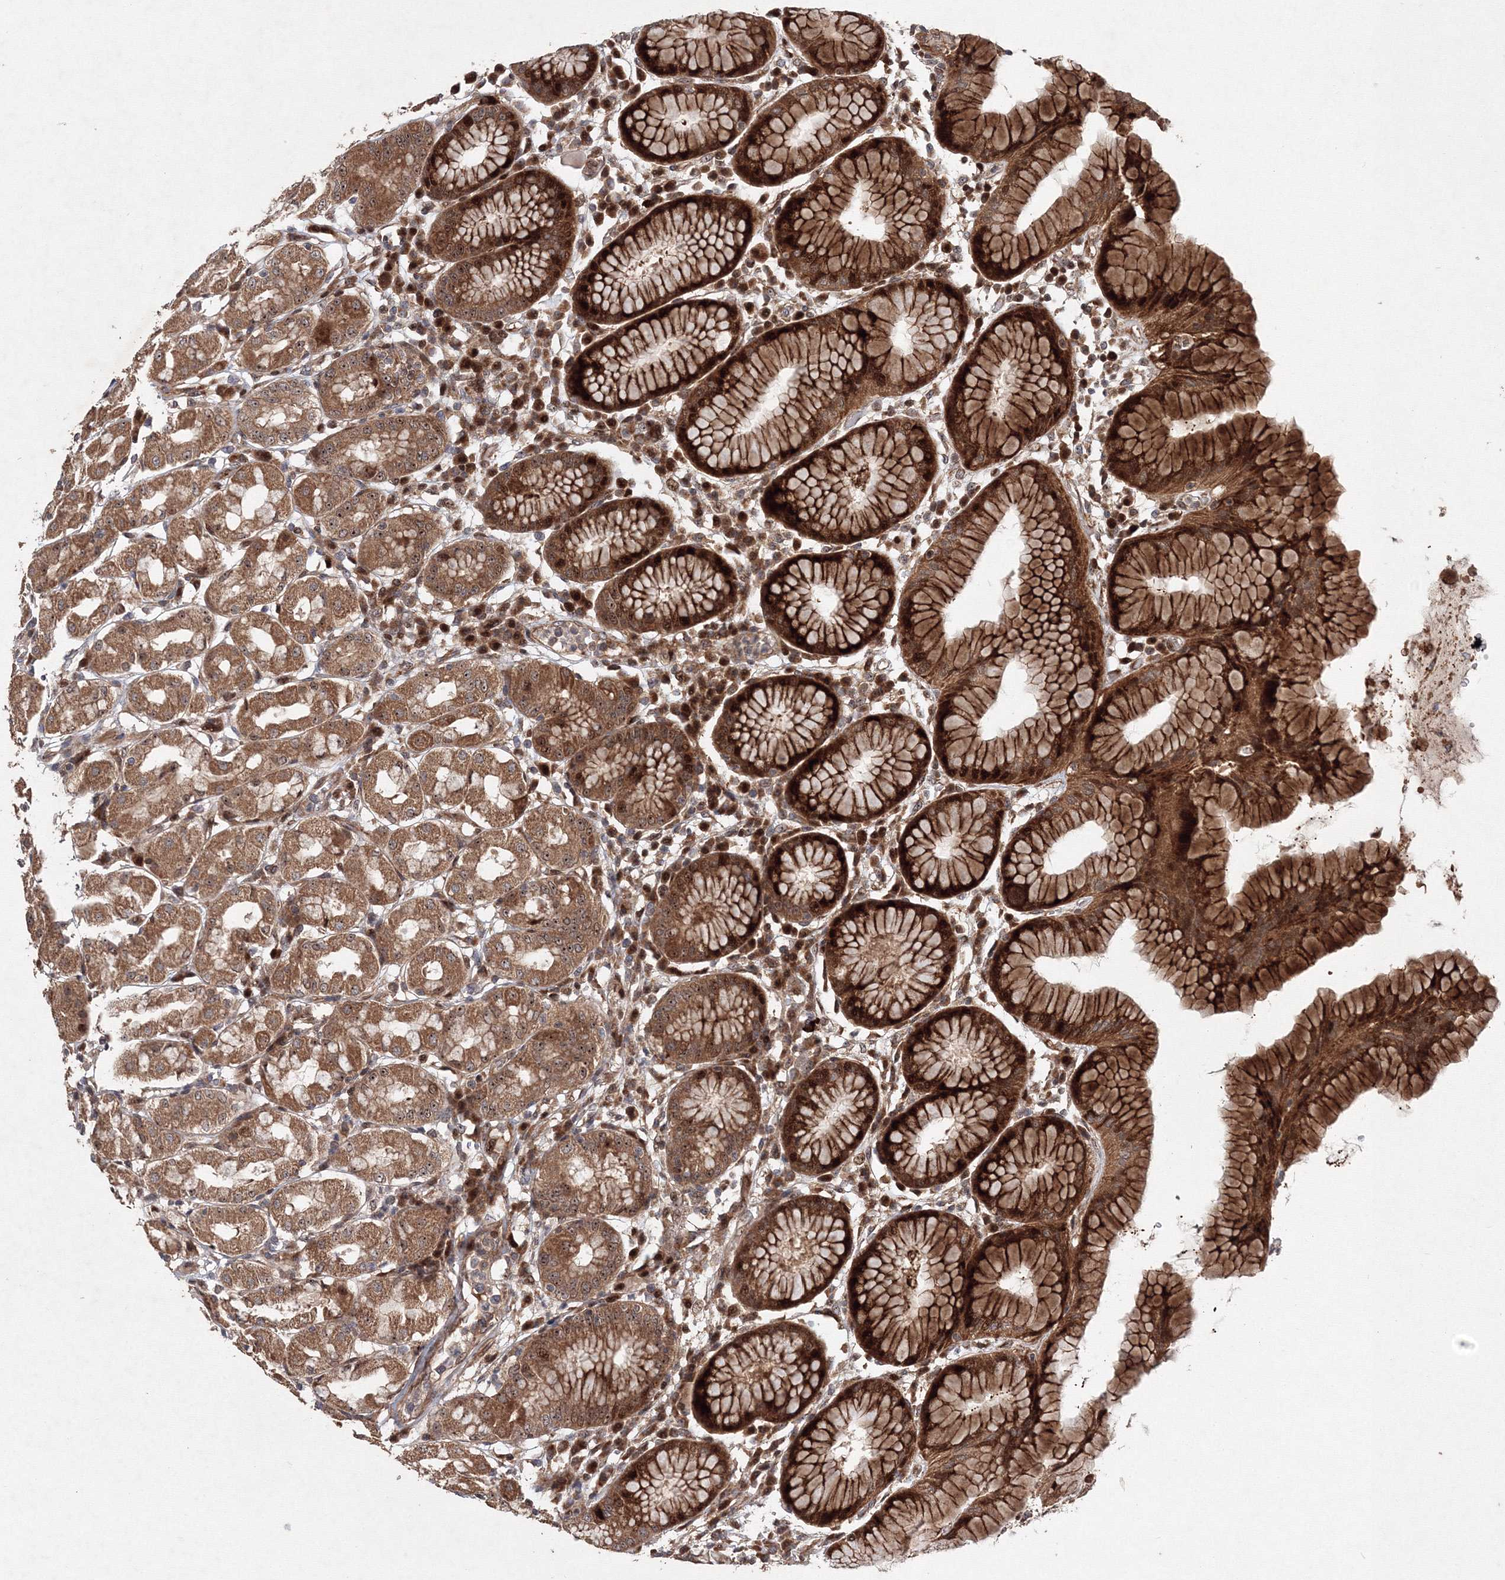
{"staining": {"intensity": "strong", "quantity": "25%-75%", "location": "cytoplasmic/membranous,nuclear"}, "tissue": "stomach", "cell_type": "Glandular cells", "image_type": "normal", "snomed": [{"axis": "morphology", "description": "Normal tissue, NOS"}, {"axis": "topography", "description": "Stomach"}, {"axis": "topography", "description": "Stomach, lower"}], "caption": "Protein staining by immunohistochemistry demonstrates strong cytoplasmic/membranous,nuclear positivity in about 25%-75% of glandular cells in unremarkable stomach. (DAB (3,3'-diaminobenzidine) = brown stain, brightfield microscopy at high magnification).", "gene": "ANKAR", "patient": {"sex": "female", "age": 56}}